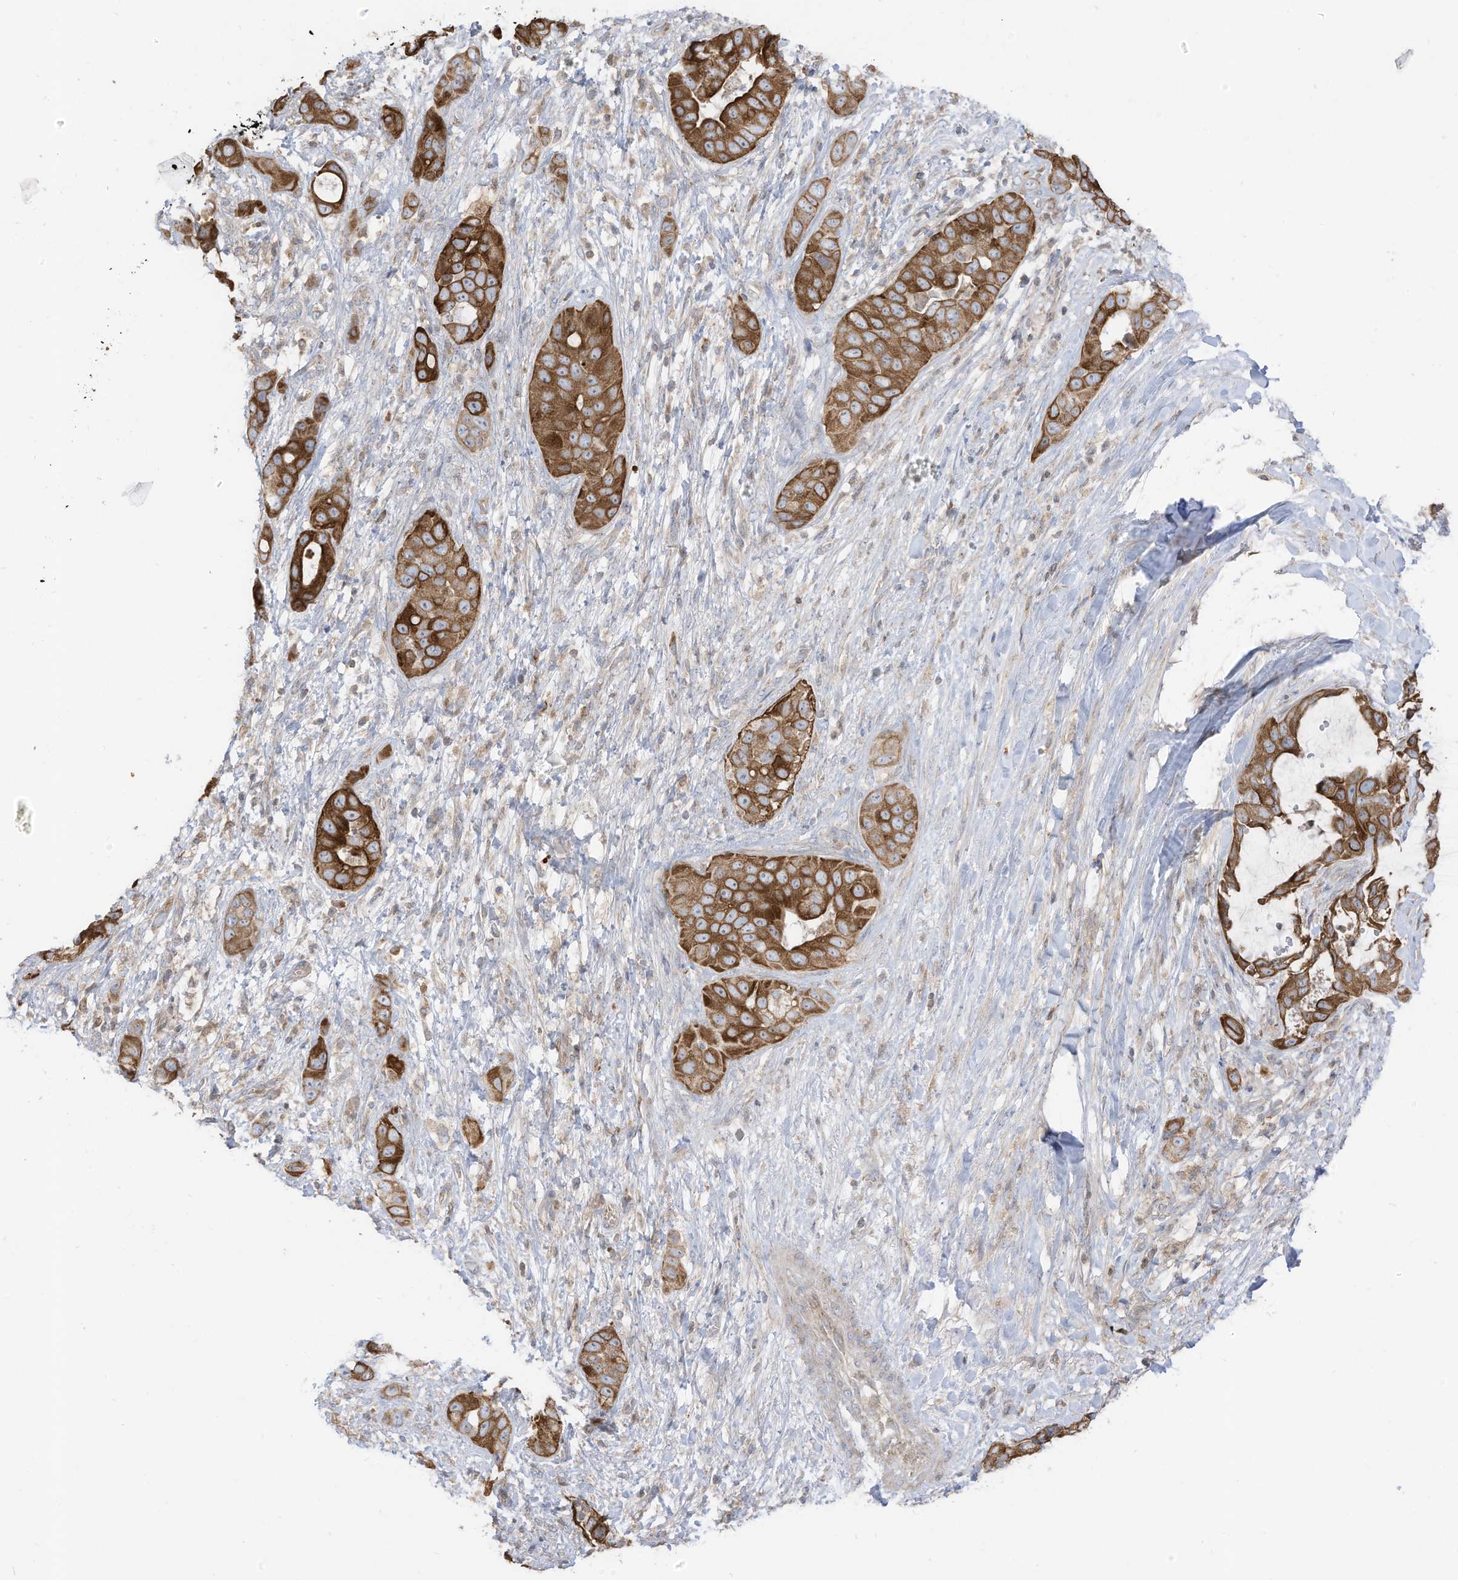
{"staining": {"intensity": "strong", "quantity": ">75%", "location": "cytoplasmic/membranous"}, "tissue": "liver cancer", "cell_type": "Tumor cells", "image_type": "cancer", "snomed": [{"axis": "morphology", "description": "Cholangiocarcinoma"}, {"axis": "topography", "description": "Liver"}], "caption": "Immunohistochemistry photomicrograph of neoplastic tissue: human liver cancer stained using IHC exhibits high levels of strong protein expression localized specifically in the cytoplasmic/membranous of tumor cells, appearing as a cytoplasmic/membranous brown color.", "gene": "CGAS", "patient": {"sex": "female", "age": 52}}